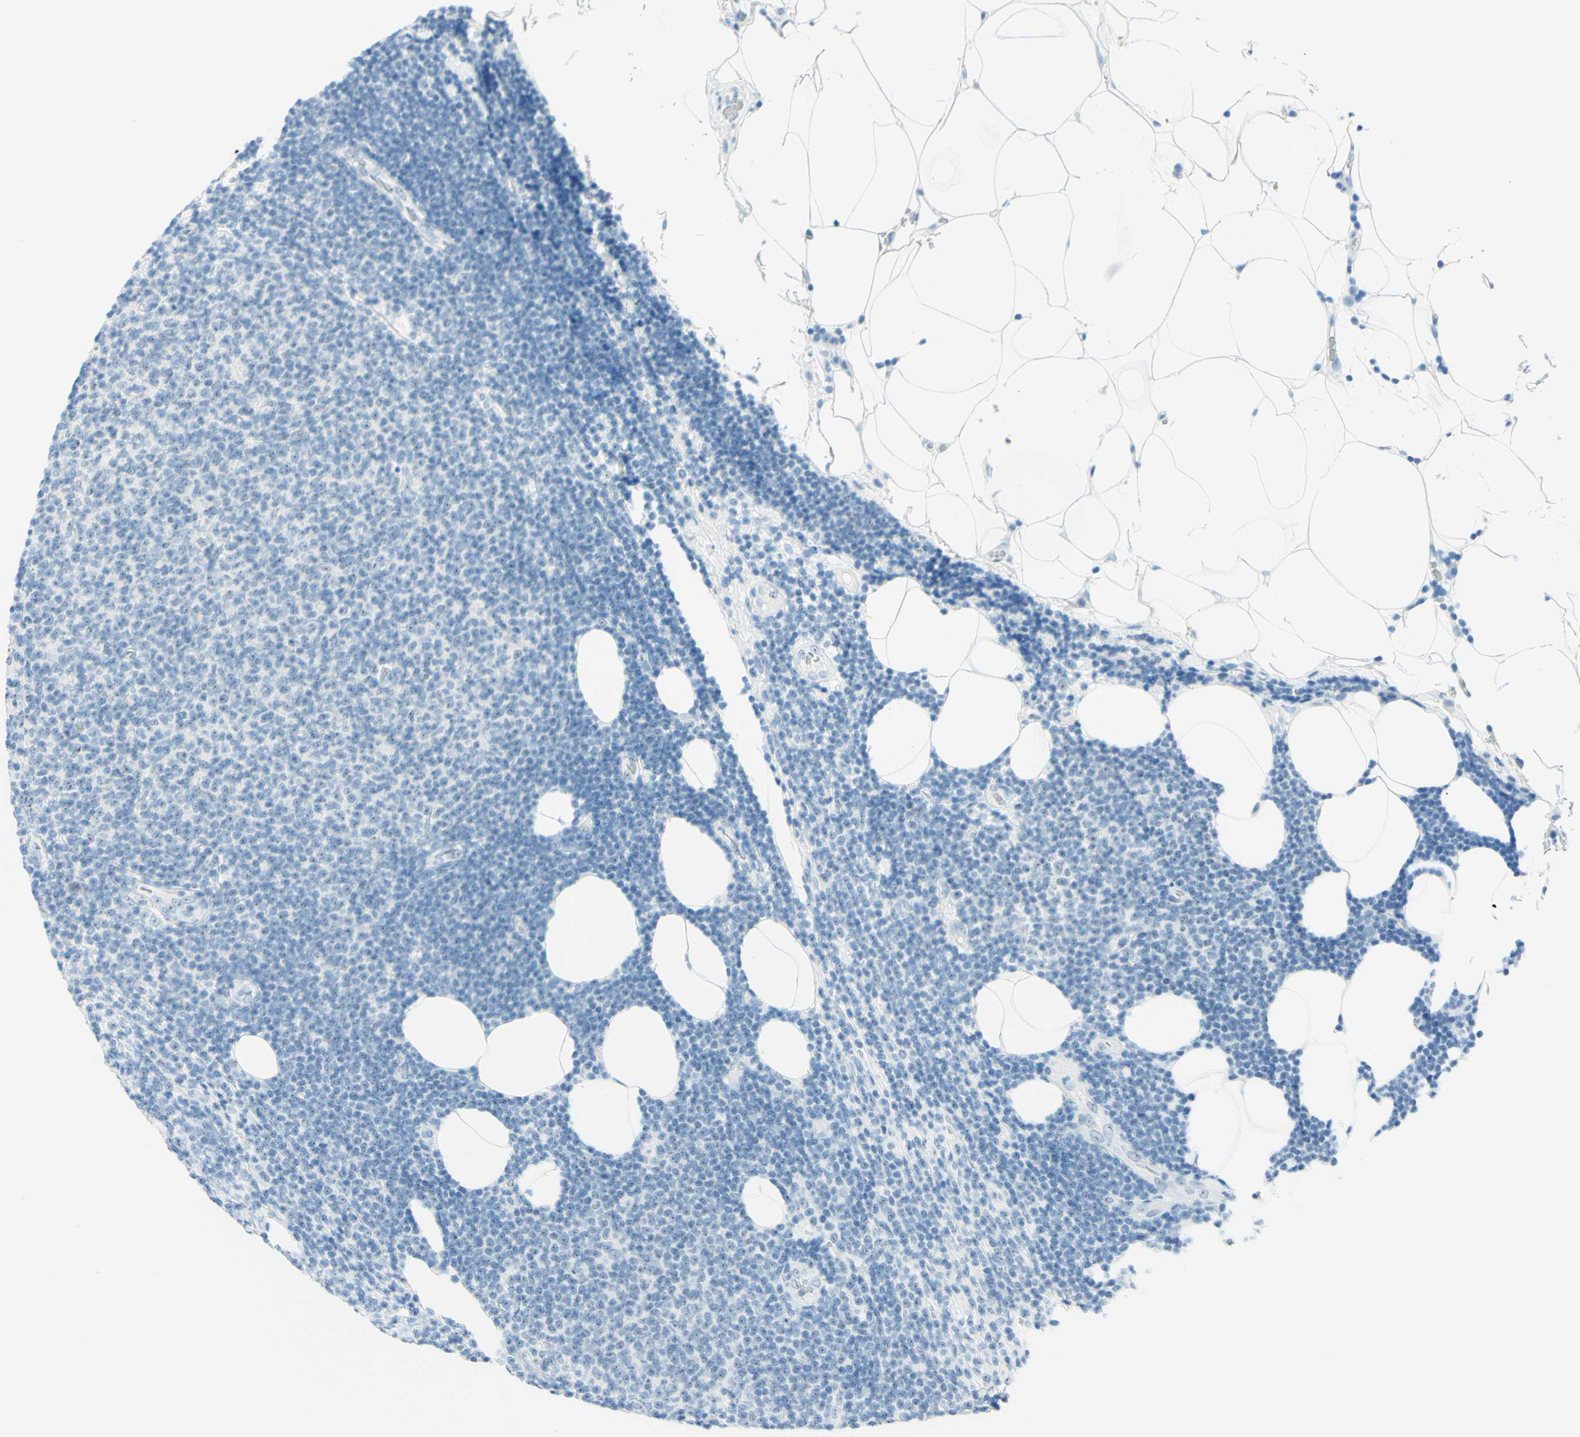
{"staining": {"intensity": "negative", "quantity": "none", "location": "none"}, "tissue": "lymphoma", "cell_type": "Tumor cells", "image_type": "cancer", "snomed": [{"axis": "morphology", "description": "Malignant lymphoma, non-Hodgkin's type, Low grade"}, {"axis": "topography", "description": "Lymph node"}], "caption": "This histopathology image is of low-grade malignant lymphoma, non-Hodgkin's type stained with immunohistochemistry to label a protein in brown with the nuclei are counter-stained blue. There is no expression in tumor cells.", "gene": "FMR1NB", "patient": {"sex": "male", "age": 66}}